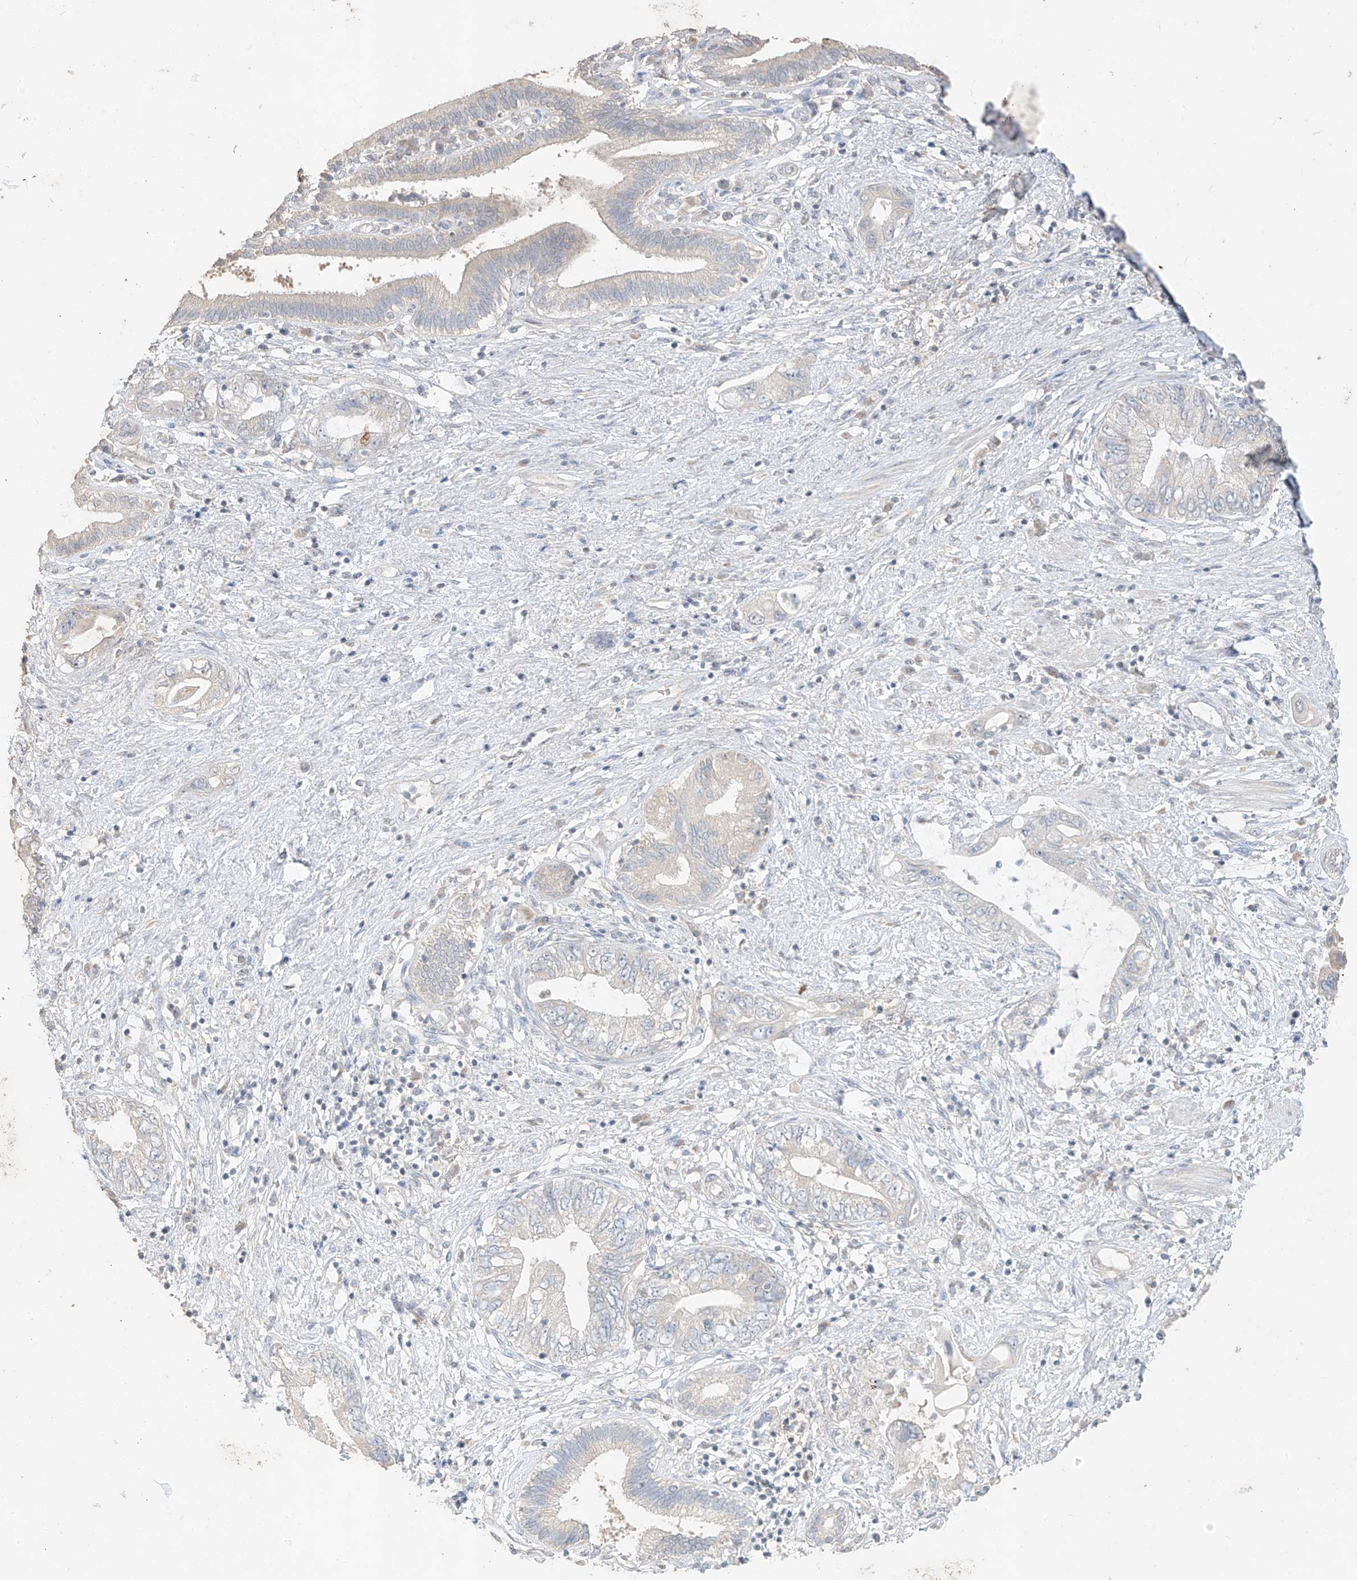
{"staining": {"intensity": "negative", "quantity": "none", "location": "none"}, "tissue": "pancreatic cancer", "cell_type": "Tumor cells", "image_type": "cancer", "snomed": [{"axis": "morphology", "description": "Adenocarcinoma, NOS"}, {"axis": "topography", "description": "Pancreas"}], "caption": "Immunohistochemistry micrograph of neoplastic tissue: pancreatic adenocarcinoma stained with DAB reveals no significant protein expression in tumor cells.", "gene": "ZZEF1", "patient": {"sex": "female", "age": 73}}